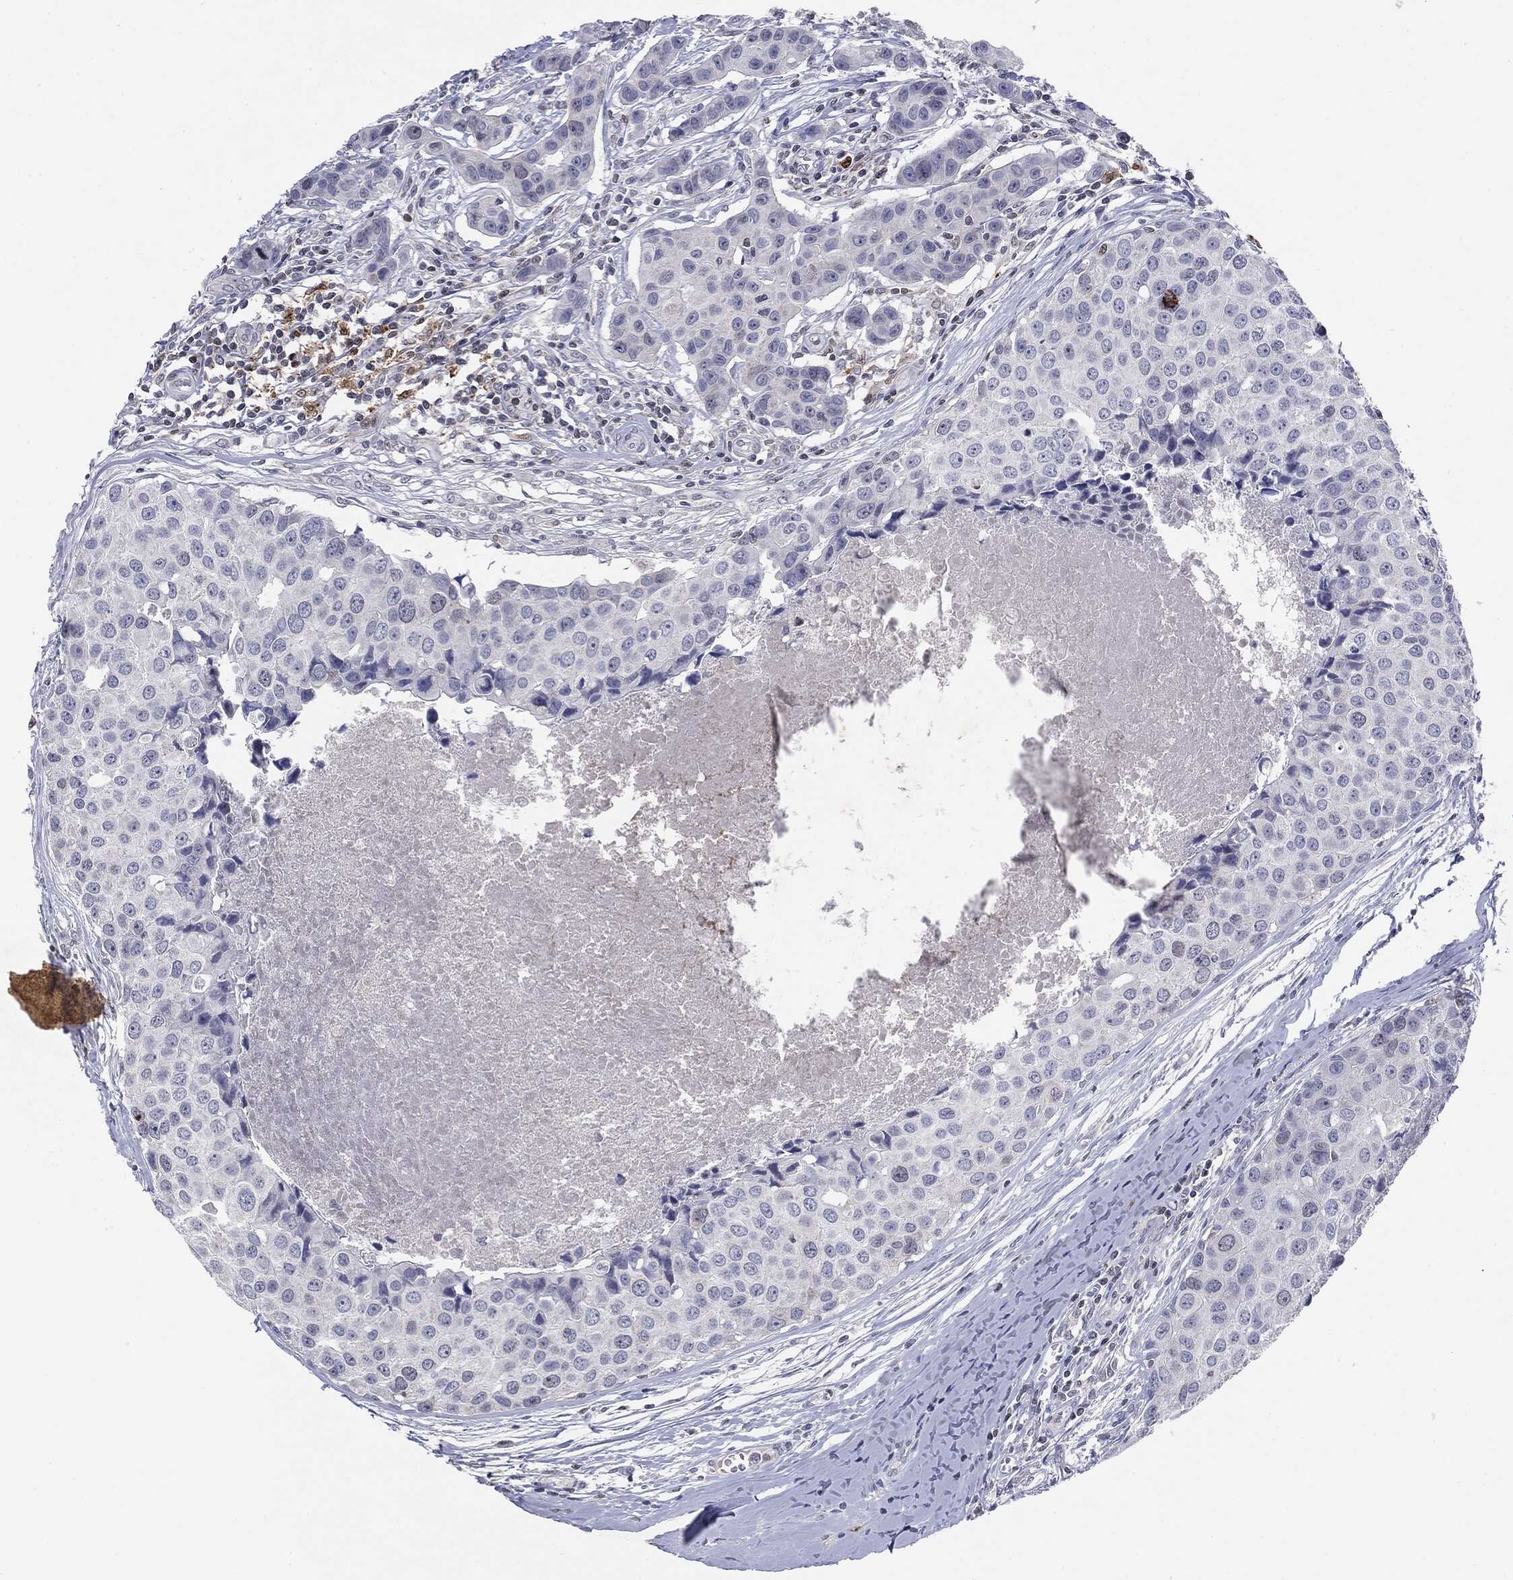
{"staining": {"intensity": "negative", "quantity": "none", "location": "none"}, "tissue": "breast cancer", "cell_type": "Tumor cells", "image_type": "cancer", "snomed": [{"axis": "morphology", "description": "Duct carcinoma"}, {"axis": "topography", "description": "Breast"}], "caption": "An immunohistochemistry (IHC) micrograph of breast infiltrating ductal carcinoma is shown. There is no staining in tumor cells of breast infiltrating ductal carcinoma. (DAB immunohistochemistry, high magnification).", "gene": "KIF2C", "patient": {"sex": "female", "age": 24}}